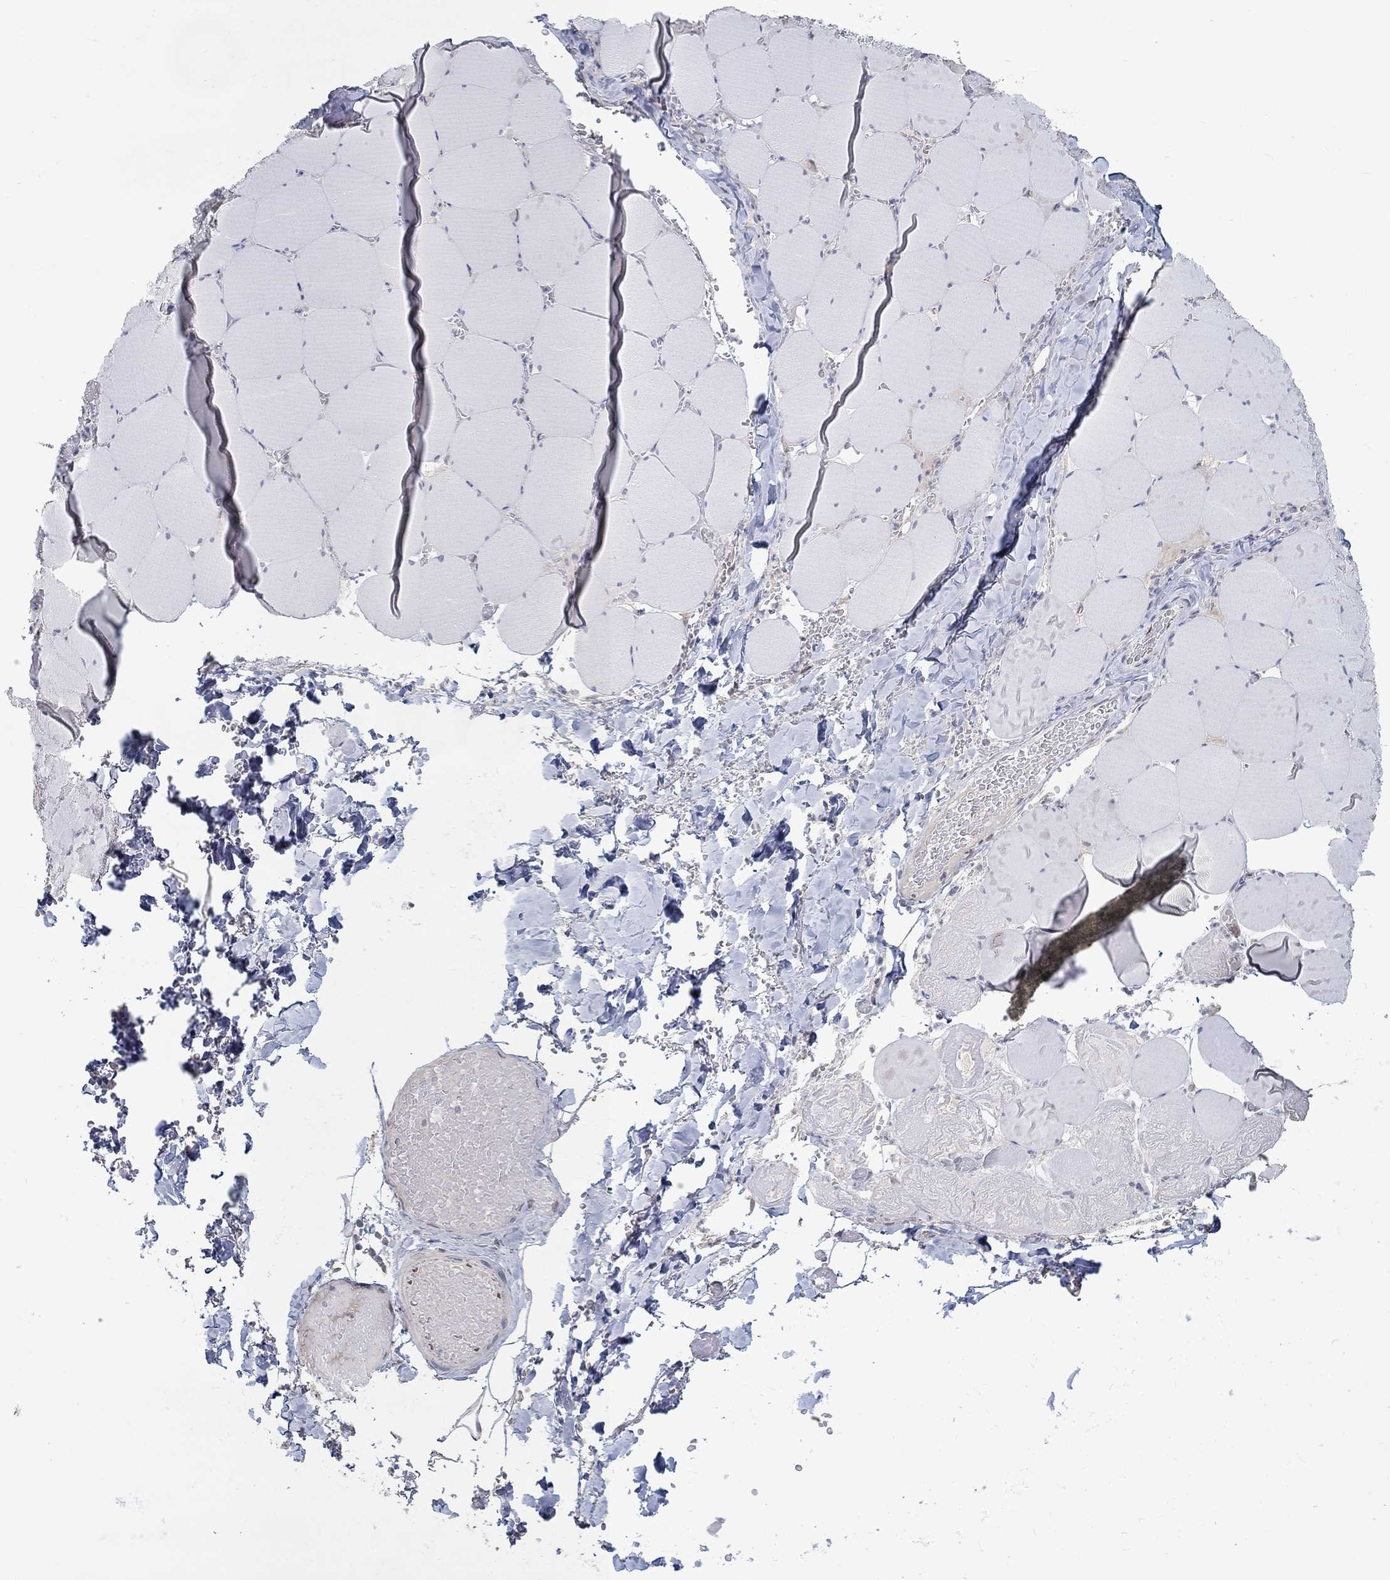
{"staining": {"intensity": "negative", "quantity": "none", "location": "none"}, "tissue": "skeletal muscle", "cell_type": "Myocytes", "image_type": "normal", "snomed": [{"axis": "morphology", "description": "Normal tissue, NOS"}, {"axis": "morphology", "description": "Malignant melanoma, Metastatic site"}, {"axis": "topography", "description": "Skeletal muscle"}], "caption": "A histopathology image of skeletal muscle stained for a protein reveals no brown staining in myocytes. (Stains: DAB immunohistochemistry (IHC) with hematoxylin counter stain, Microscopy: brightfield microscopy at high magnification).", "gene": "FGF2", "patient": {"sex": "male", "age": 50}}